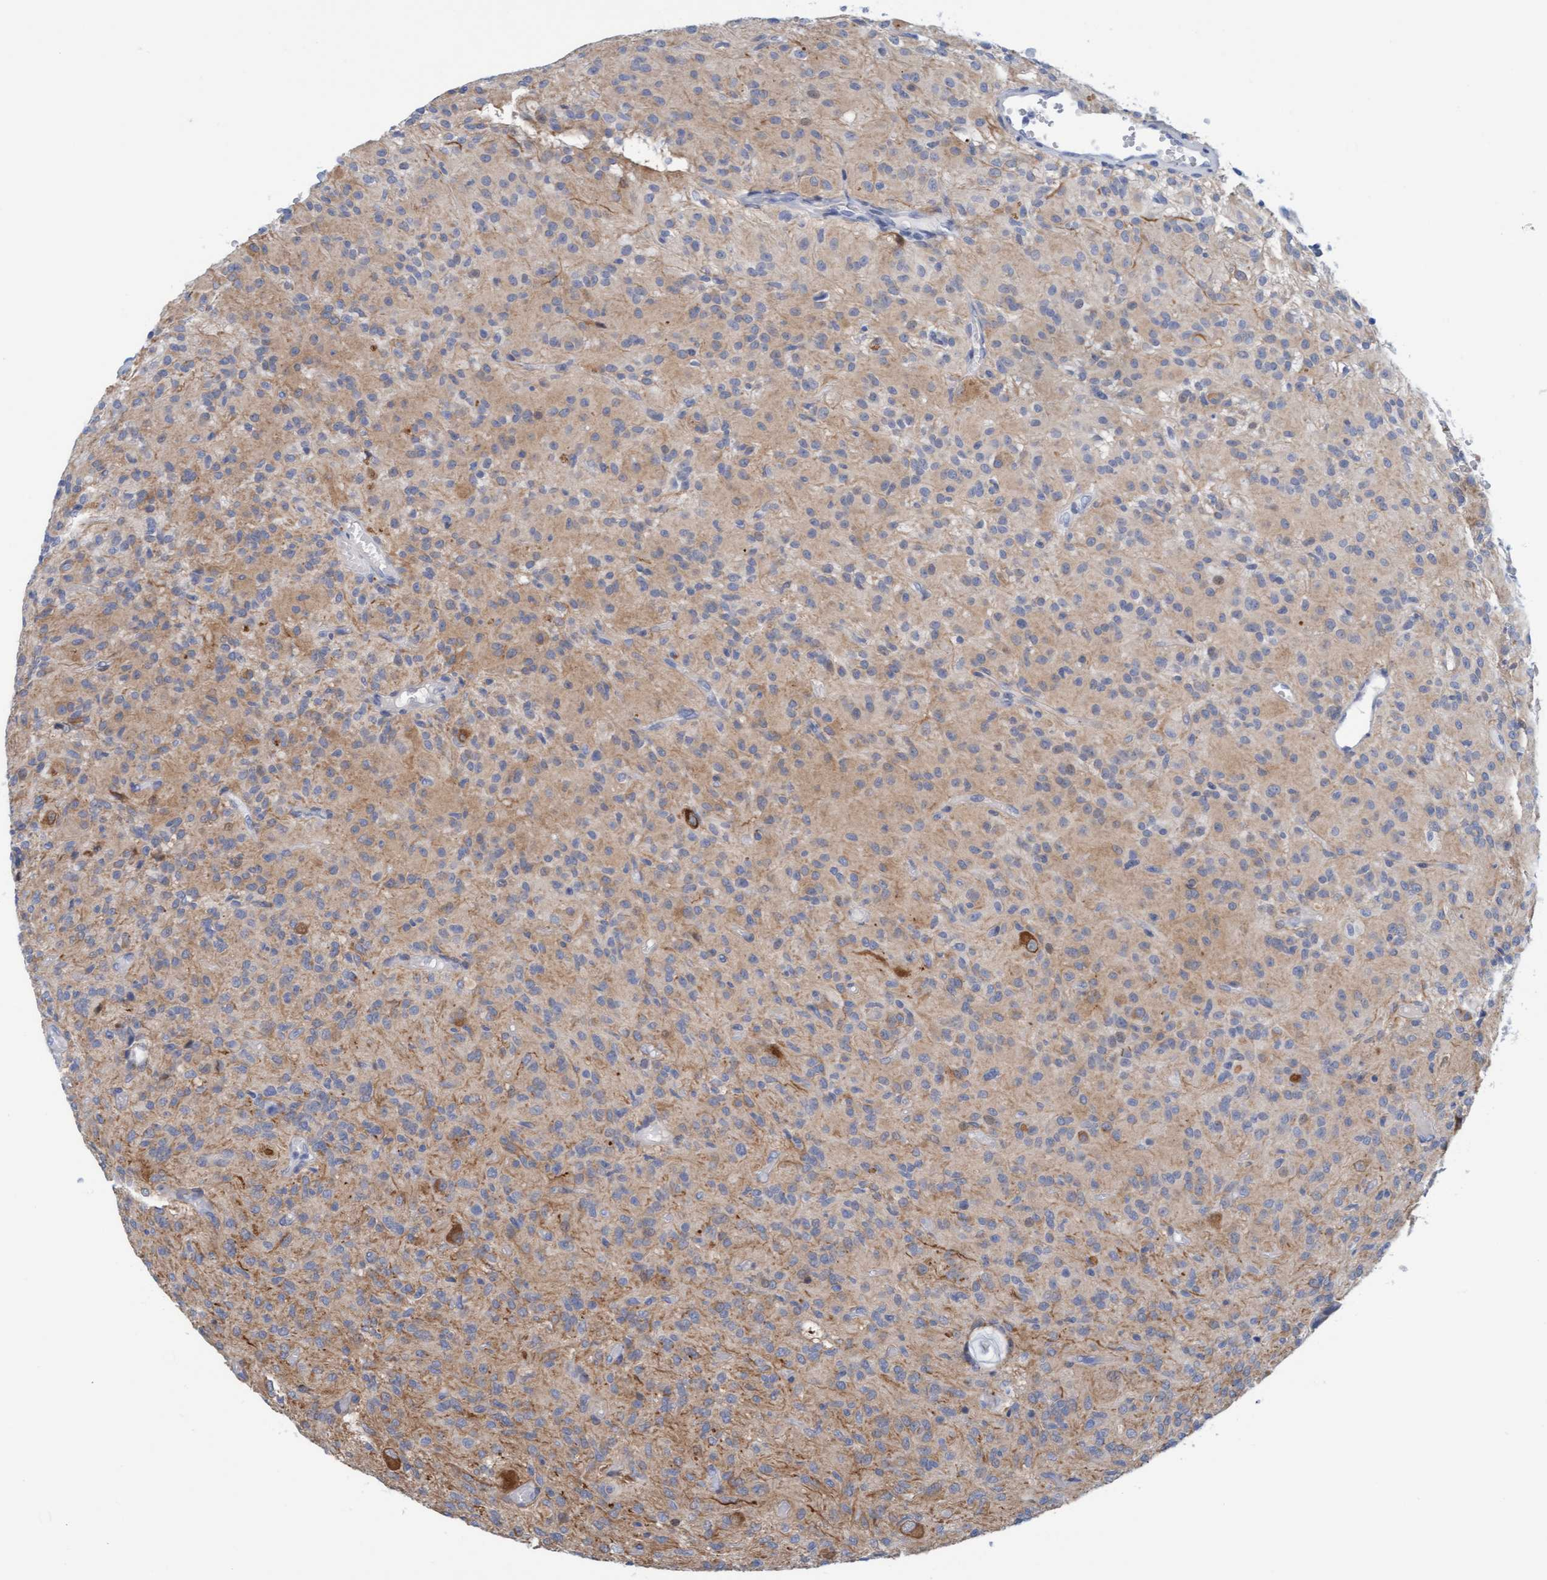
{"staining": {"intensity": "weak", "quantity": "25%-75%", "location": "cytoplasmic/membranous"}, "tissue": "glioma", "cell_type": "Tumor cells", "image_type": "cancer", "snomed": [{"axis": "morphology", "description": "Glioma, malignant, High grade"}, {"axis": "topography", "description": "Brain"}], "caption": "Tumor cells demonstrate low levels of weak cytoplasmic/membranous expression in about 25%-75% of cells in human high-grade glioma (malignant).", "gene": "KLHL11", "patient": {"sex": "female", "age": 59}}